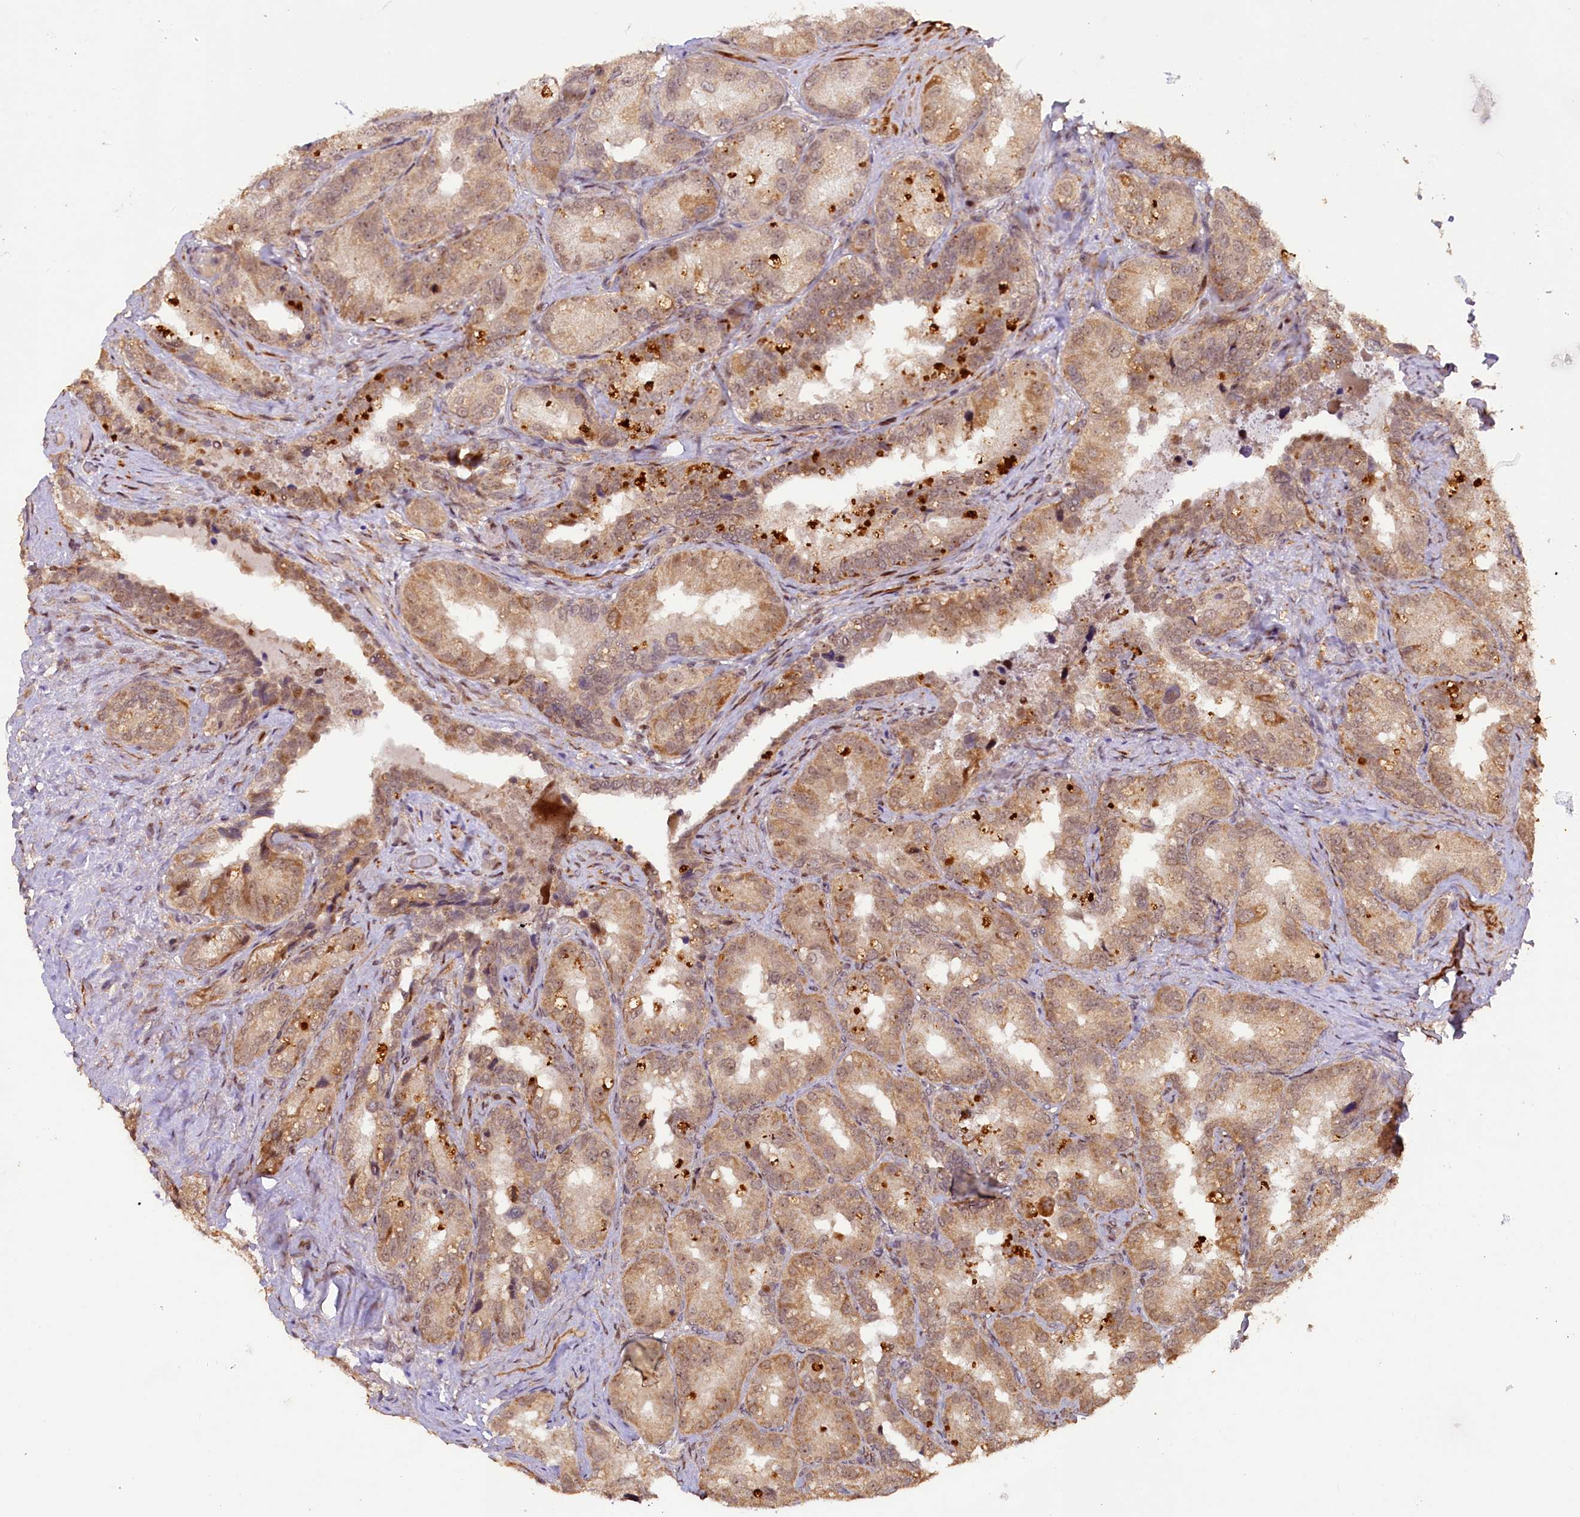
{"staining": {"intensity": "moderate", "quantity": "25%-75%", "location": "cytoplasmic/membranous,nuclear"}, "tissue": "seminal vesicle", "cell_type": "Glandular cells", "image_type": "normal", "snomed": [{"axis": "morphology", "description": "Normal tissue, NOS"}, {"axis": "topography", "description": "Seminal veicle"}, {"axis": "topography", "description": "Peripheral nerve tissue"}], "caption": "Glandular cells demonstrate medium levels of moderate cytoplasmic/membranous,nuclear expression in about 25%-75% of cells in normal human seminal vesicle.", "gene": "SHPRH", "patient": {"sex": "male", "age": 67}}